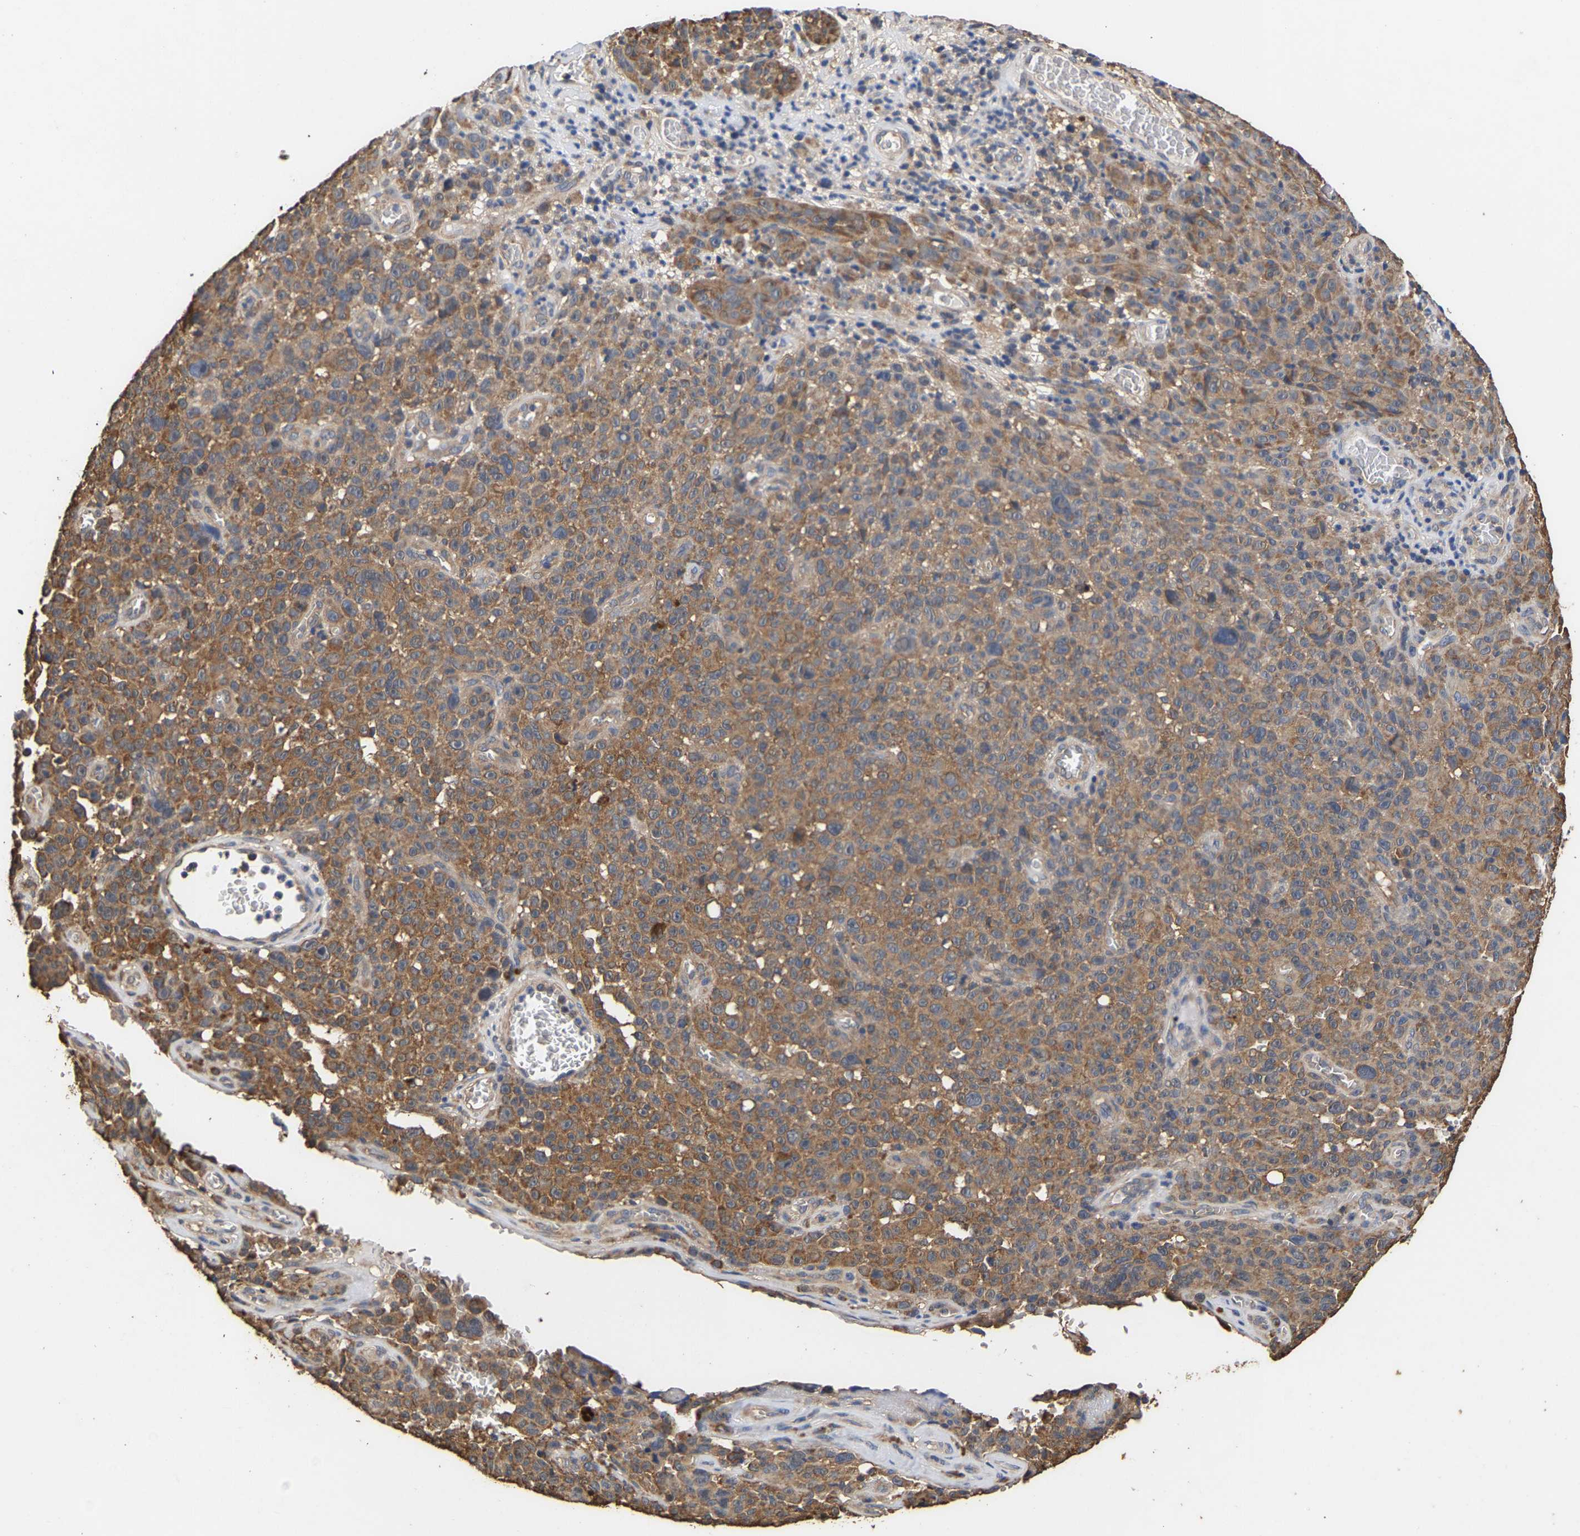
{"staining": {"intensity": "moderate", "quantity": ">75%", "location": "cytoplasmic/membranous"}, "tissue": "melanoma", "cell_type": "Tumor cells", "image_type": "cancer", "snomed": [{"axis": "morphology", "description": "Malignant melanoma, NOS"}, {"axis": "topography", "description": "Skin"}], "caption": "Moderate cytoplasmic/membranous protein positivity is appreciated in about >75% of tumor cells in melanoma. The protein of interest is stained brown, and the nuclei are stained in blue (DAB (3,3'-diaminobenzidine) IHC with brightfield microscopy, high magnification).", "gene": "ZNF26", "patient": {"sex": "female", "age": 82}}